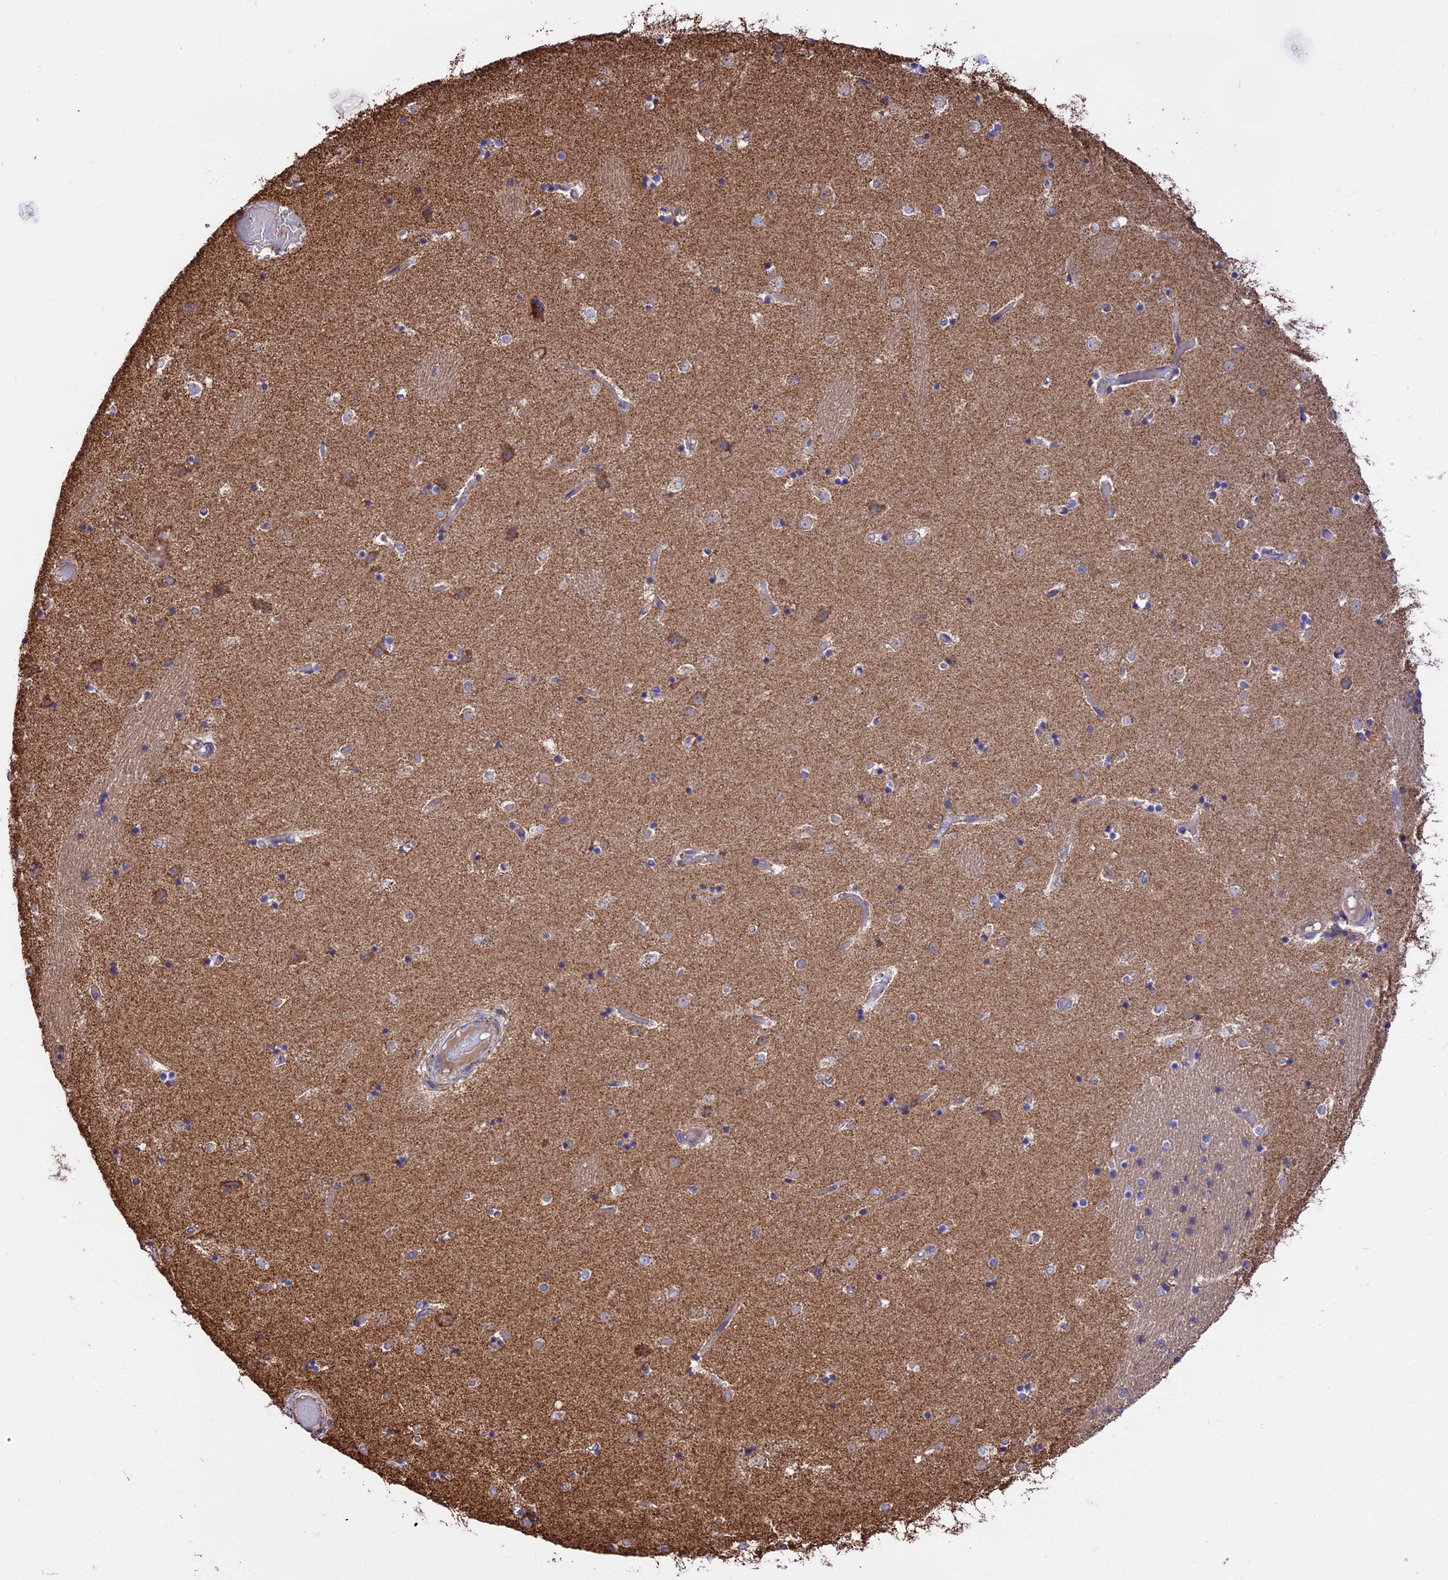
{"staining": {"intensity": "negative", "quantity": "none", "location": "none"}, "tissue": "caudate", "cell_type": "Glial cells", "image_type": "normal", "snomed": [{"axis": "morphology", "description": "Normal tissue, NOS"}, {"axis": "topography", "description": "Lateral ventricle wall"}], "caption": "The immunohistochemistry photomicrograph has no significant expression in glial cells of caudate. Brightfield microscopy of immunohistochemistry stained with DAB (brown) and hematoxylin (blue), captured at high magnification.", "gene": "TTC4", "patient": {"sex": "female", "age": 52}}